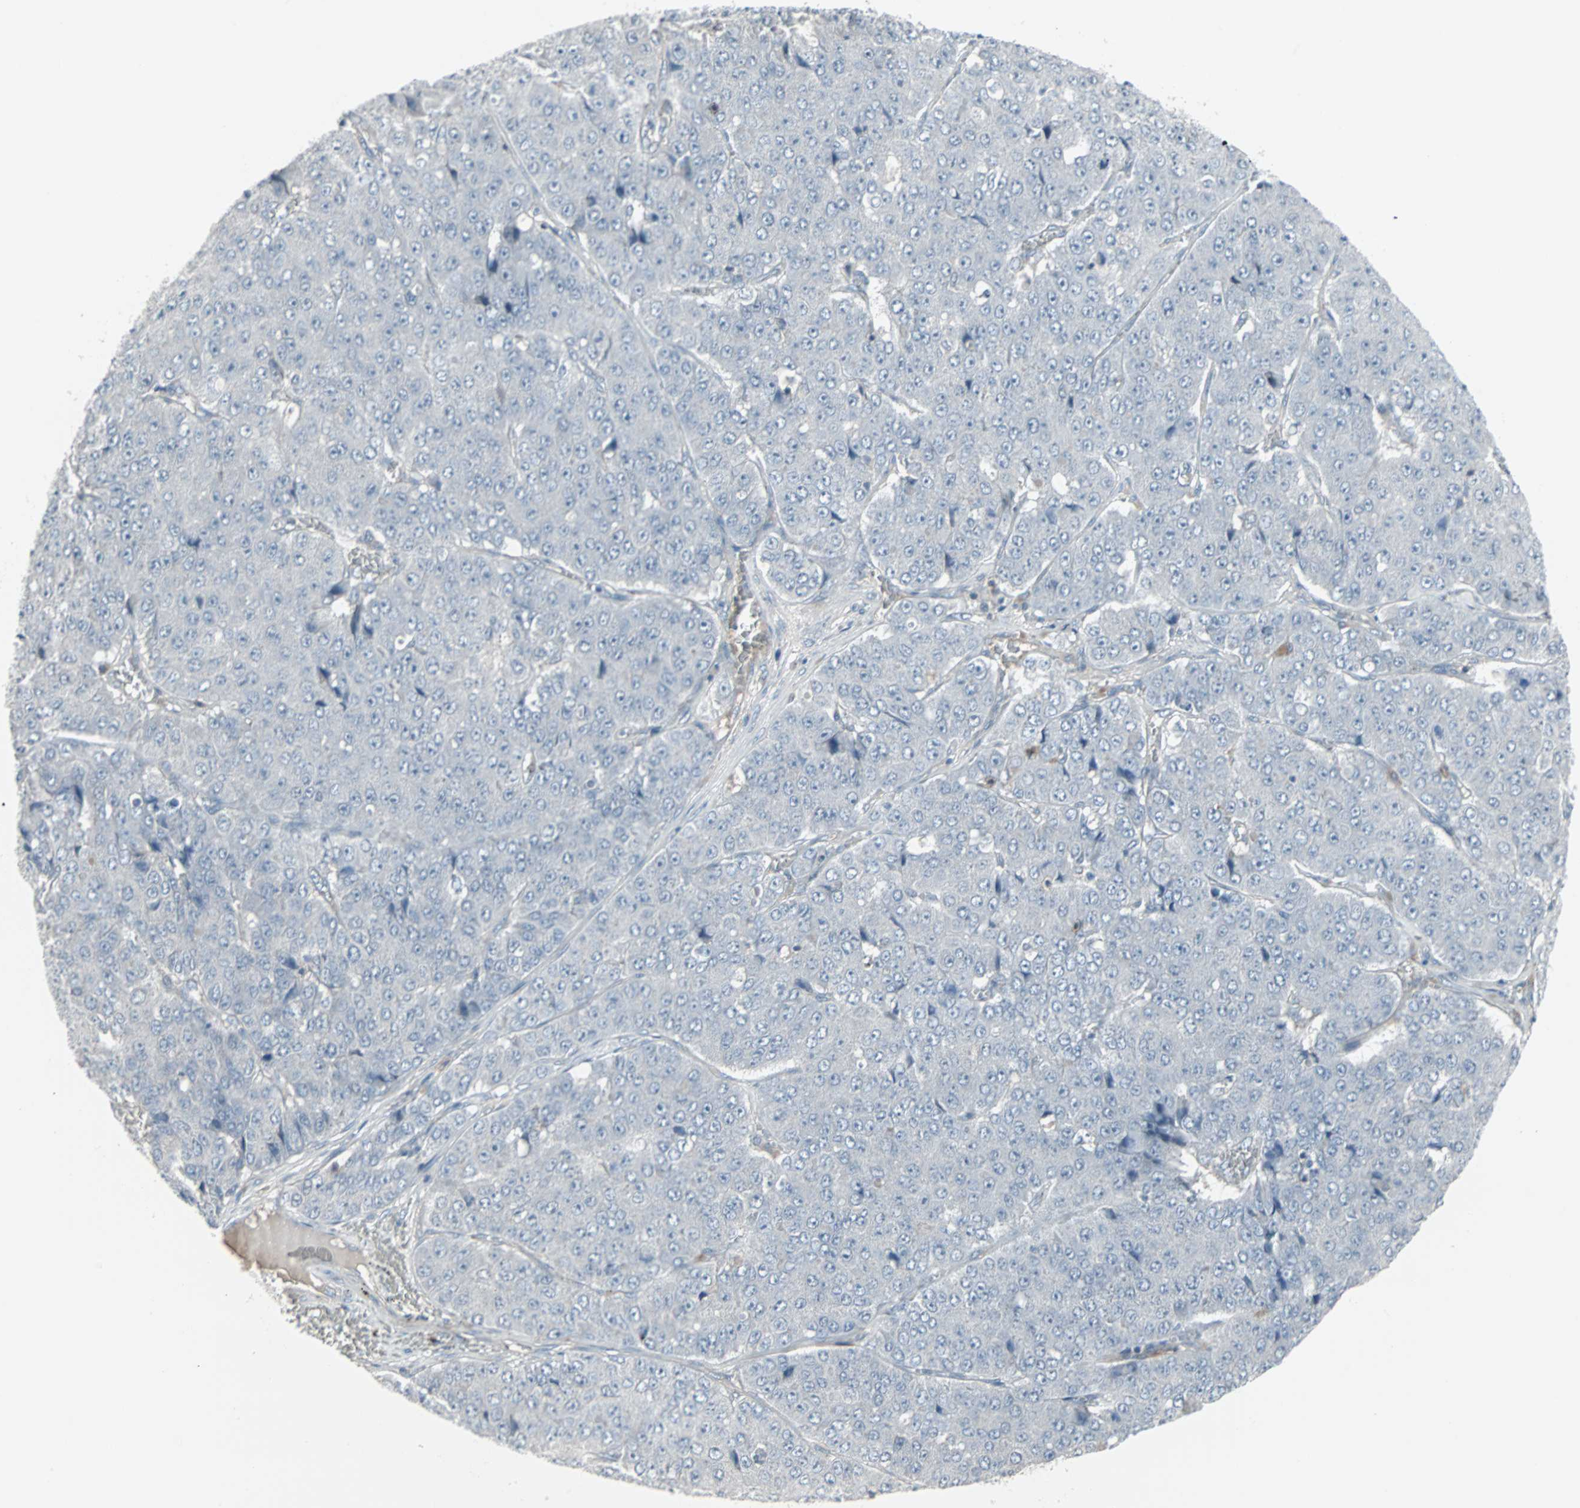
{"staining": {"intensity": "negative", "quantity": "none", "location": "none"}, "tissue": "pancreatic cancer", "cell_type": "Tumor cells", "image_type": "cancer", "snomed": [{"axis": "morphology", "description": "Adenocarcinoma, NOS"}, {"axis": "topography", "description": "Pancreas"}], "caption": "High power microscopy photomicrograph of an immunohistochemistry image of pancreatic adenocarcinoma, revealing no significant staining in tumor cells.", "gene": "ZSCAN32", "patient": {"sex": "male", "age": 50}}